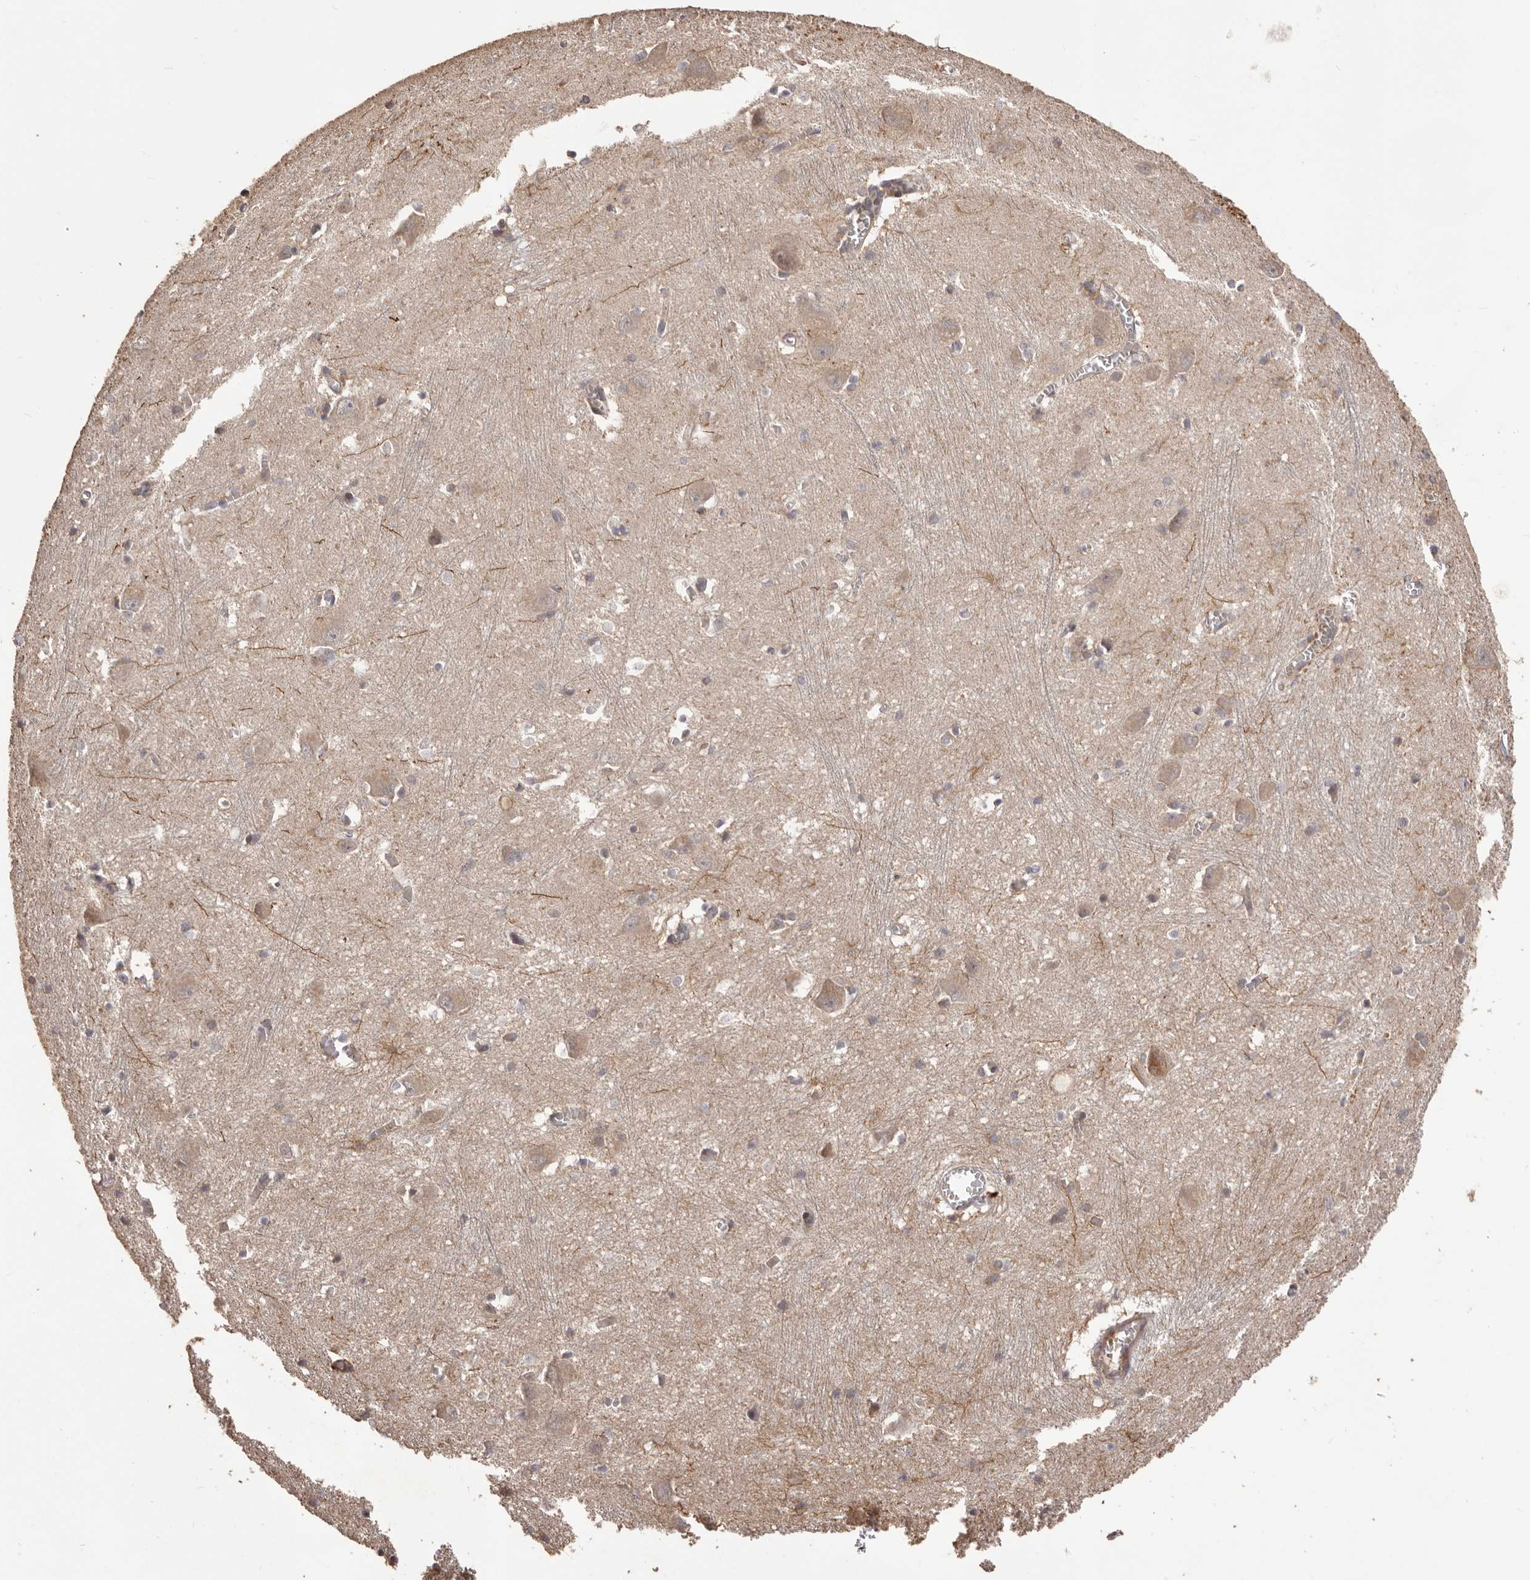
{"staining": {"intensity": "moderate", "quantity": "<25%", "location": "cytoplasmic/membranous"}, "tissue": "caudate", "cell_type": "Glial cells", "image_type": "normal", "snomed": [{"axis": "morphology", "description": "Normal tissue, NOS"}, {"axis": "topography", "description": "Lateral ventricle wall"}], "caption": "Immunohistochemistry (DAB) staining of normal human caudate exhibits moderate cytoplasmic/membranous protein positivity in approximately <25% of glial cells. The protein is stained brown, and the nuclei are stained in blue (DAB IHC with brightfield microscopy, high magnification).", "gene": "QRSL1", "patient": {"sex": "male", "age": 37}}